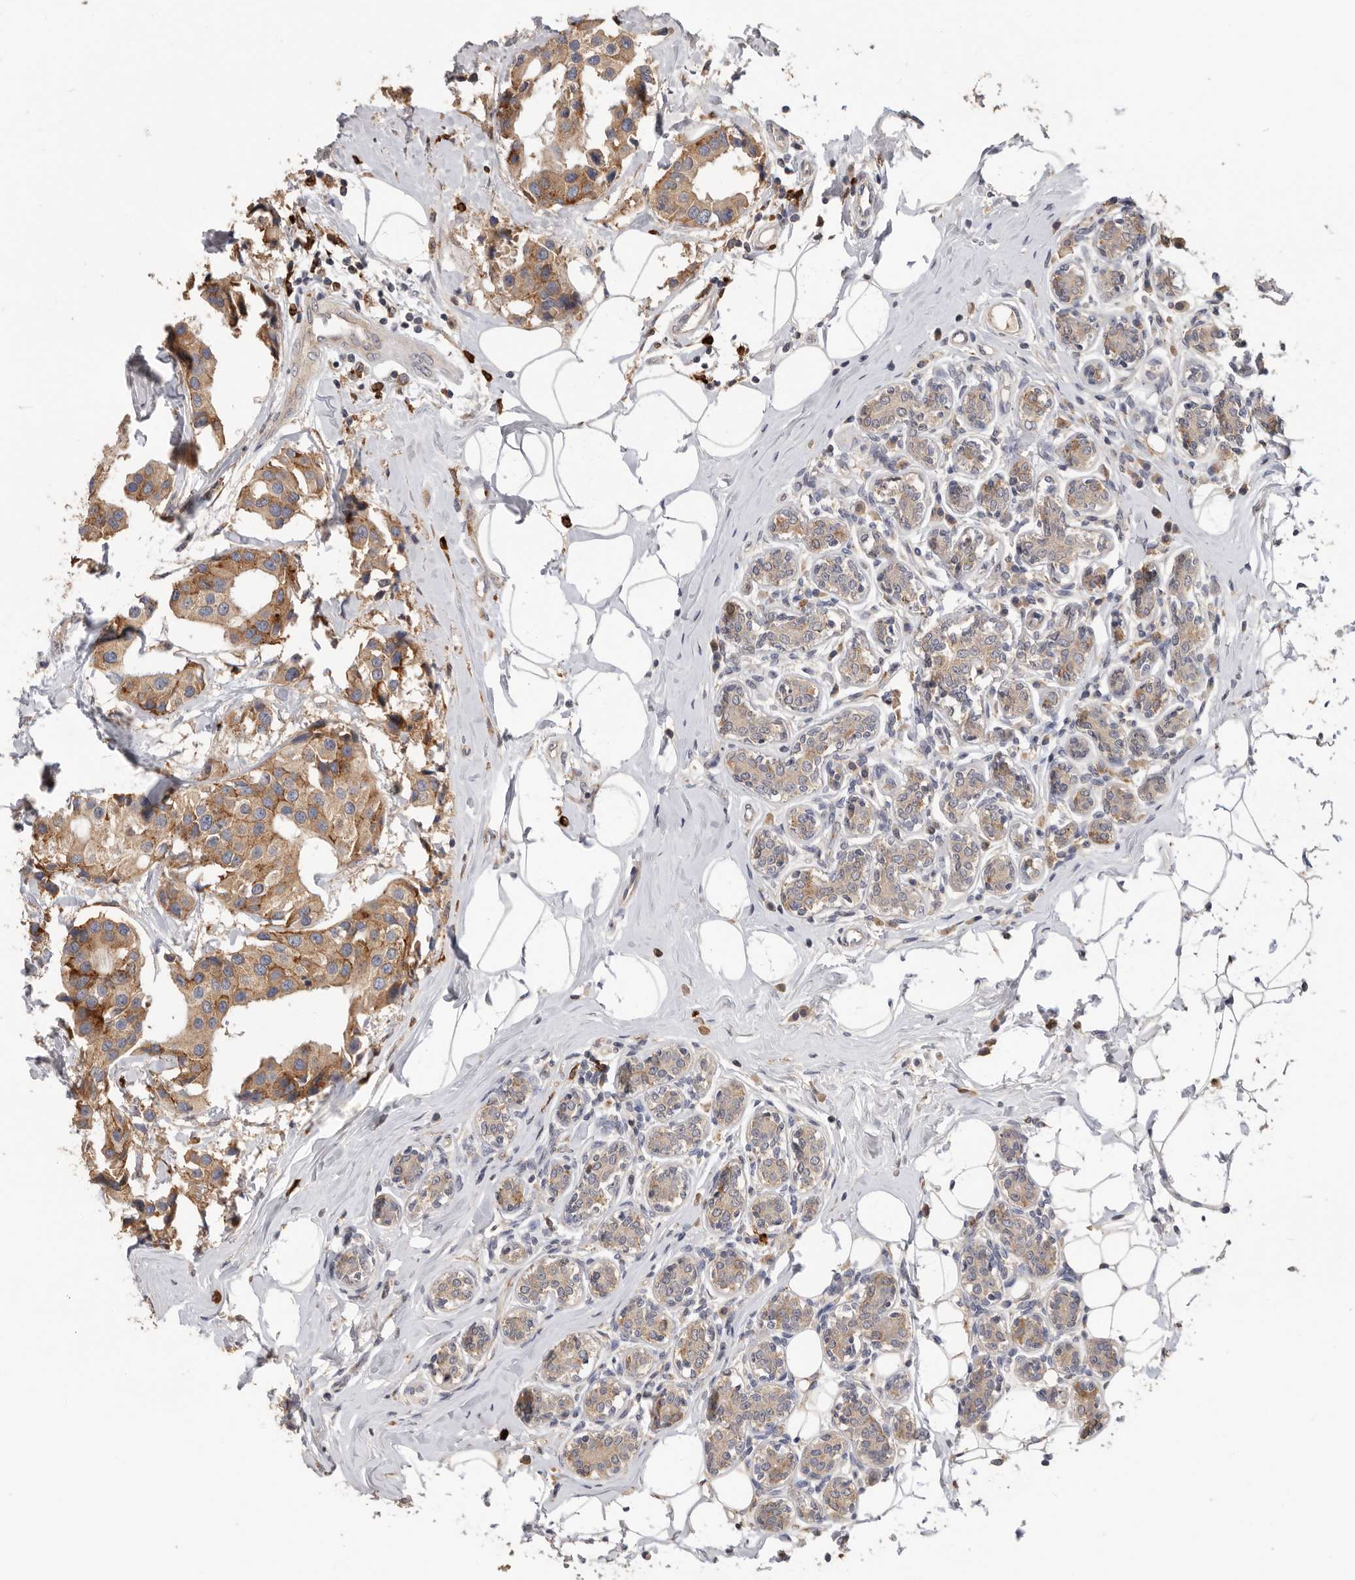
{"staining": {"intensity": "moderate", "quantity": ">75%", "location": "cytoplasmic/membranous"}, "tissue": "breast cancer", "cell_type": "Tumor cells", "image_type": "cancer", "snomed": [{"axis": "morphology", "description": "Normal tissue, NOS"}, {"axis": "morphology", "description": "Duct carcinoma"}, {"axis": "topography", "description": "Breast"}], "caption": "Protein expression analysis of breast cancer (infiltrating ductal carcinoma) exhibits moderate cytoplasmic/membranous positivity in about >75% of tumor cells.", "gene": "TFRC", "patient": {"sex": "female", "age": 39}}